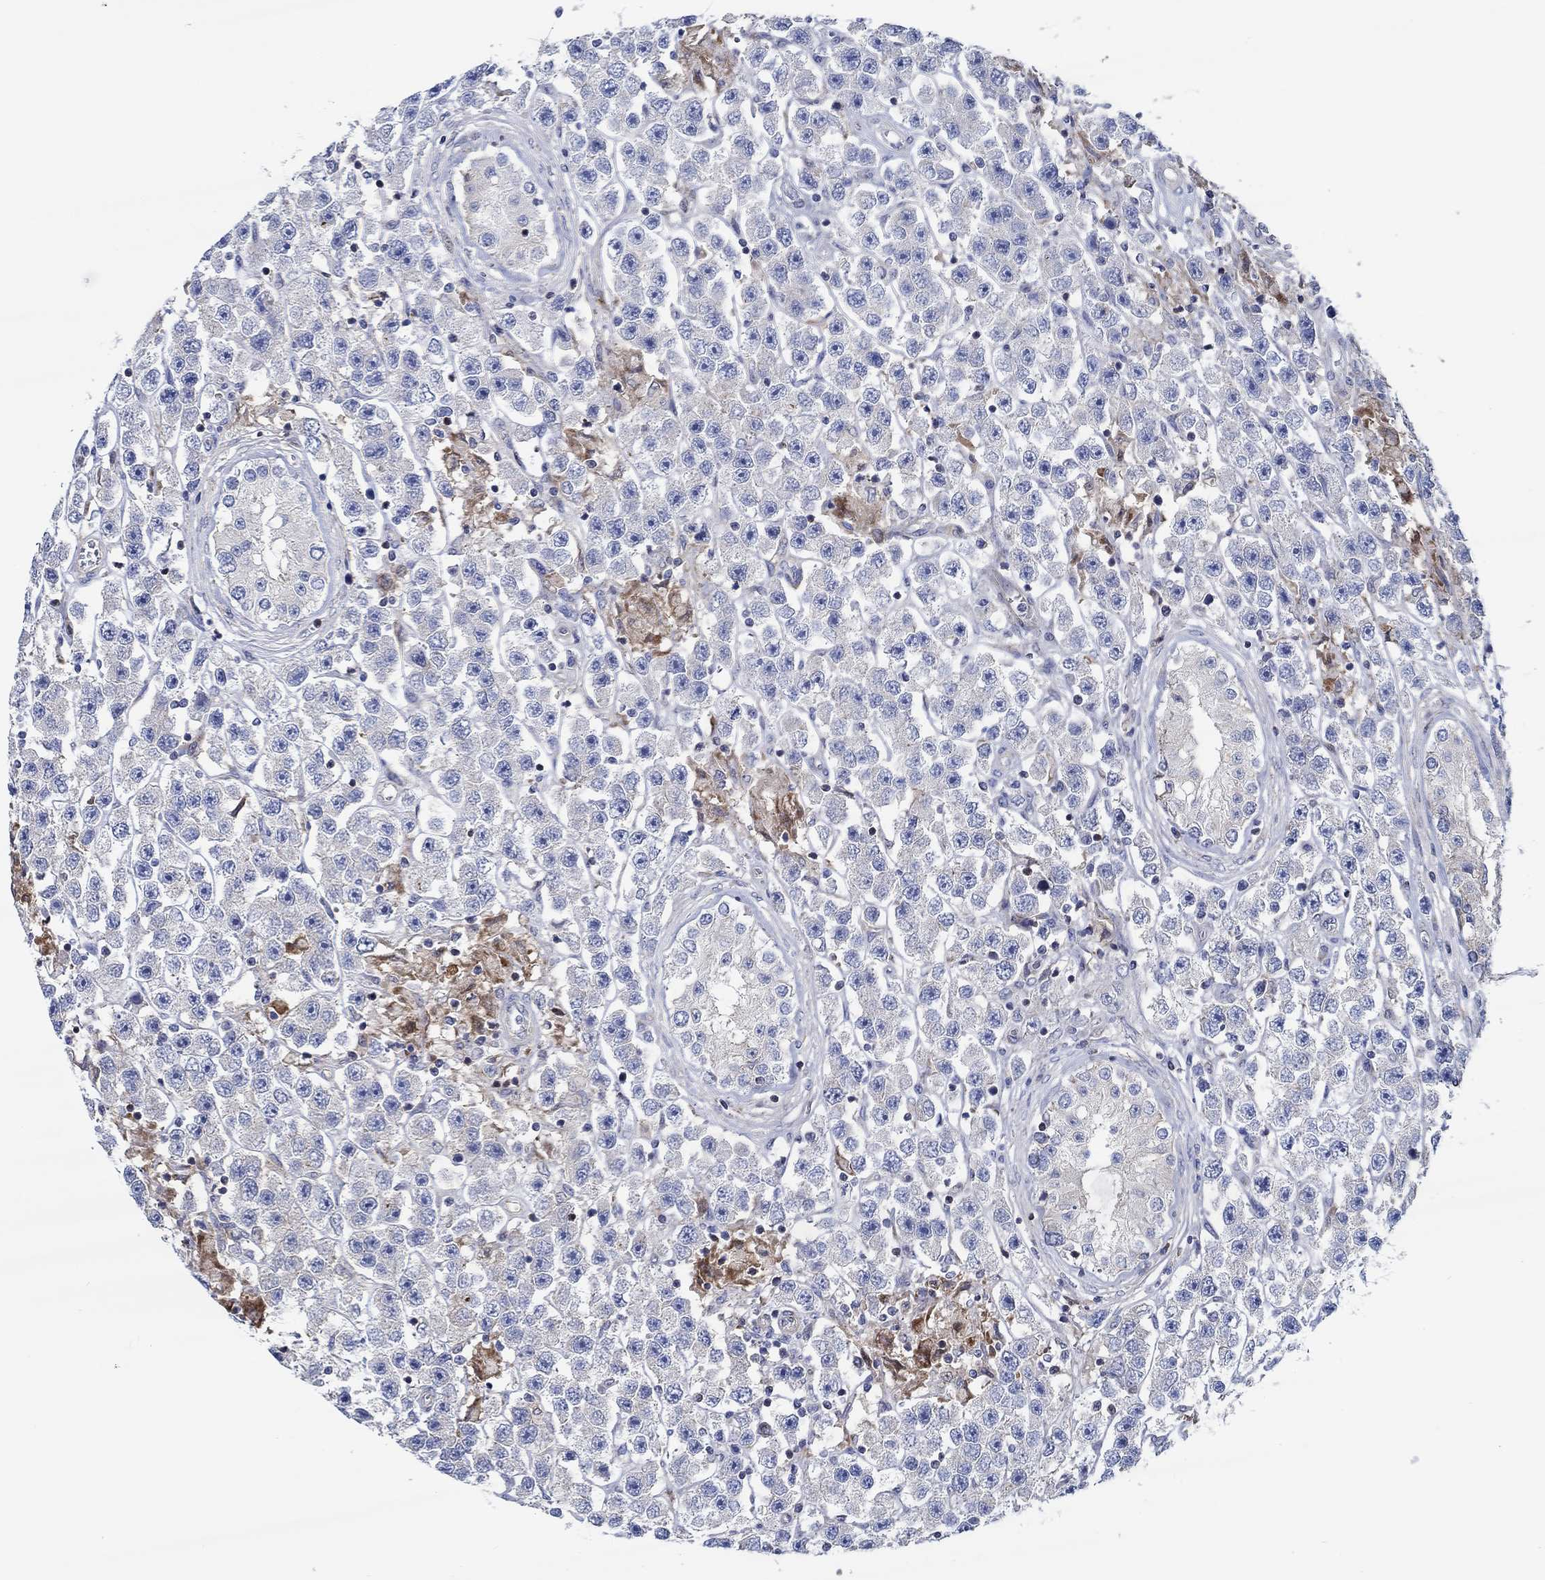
{"staining": {"intensity": "negative", "quantity": "none", "location": "none"}, "tissue": "testis cancer", "cell_type": "Tumor cells", "image_type": "cancer", "snomed": [{"axis": "morphology", "description": "Seminoma, NOS"}, {"axis": "topography", "description": "Testis"}], "caption": "IHC photomicrograph of neoplastic tissue: testis cancer stained with DAB displays no significant protein expression in tumor cells.", "gene": "FMN1", "patient": {"sex": "male", "age": 45}}